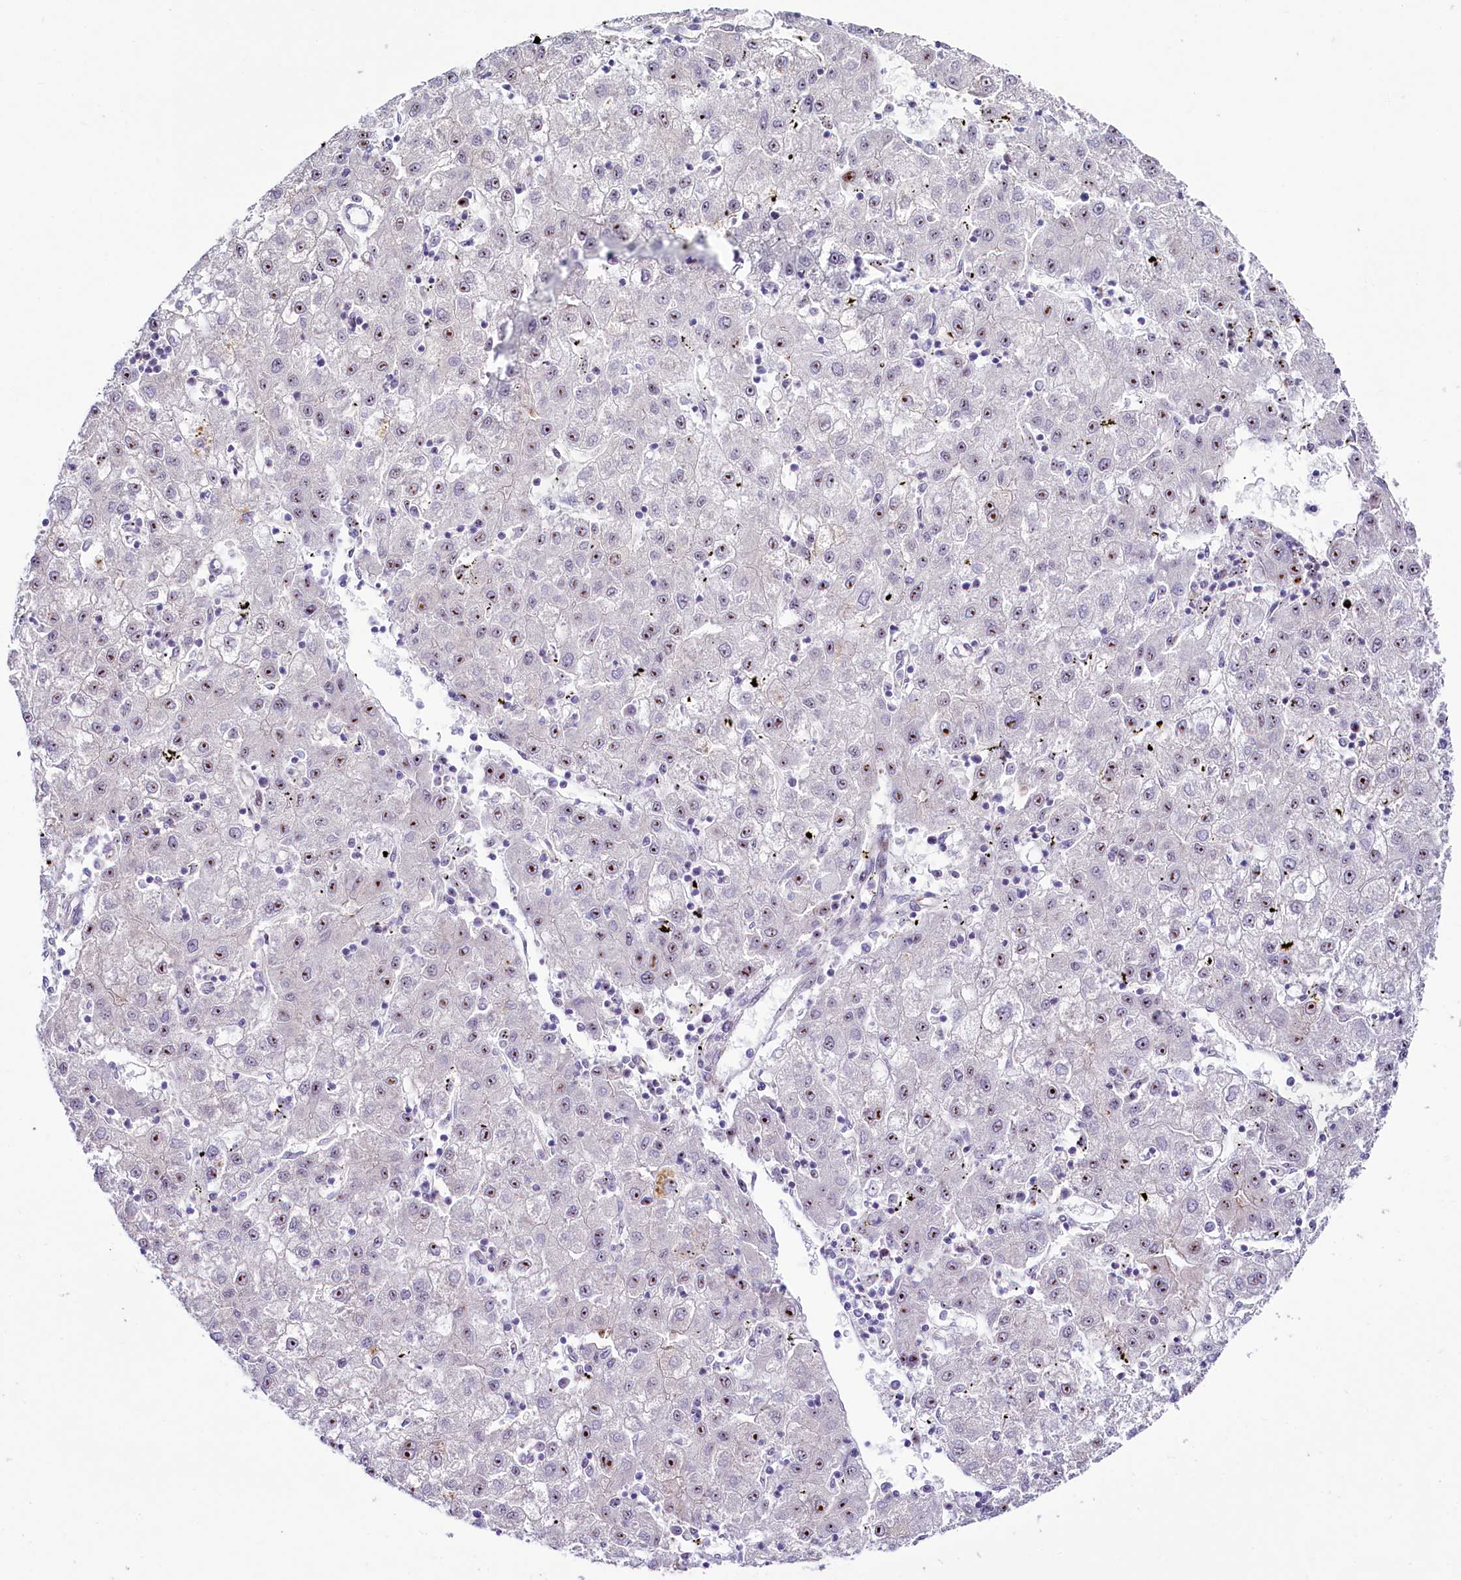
{"staining": {"intensity": "moderate", "quantity": ">75%", "location": "nuclear"}, "tissue": "liver cancer", "cell_type": "Tumor cells", "image_type": "cancer", "snomed": [{"axis": "morphology", "description": "Carcinoma, Hepatocellular, NOS"}, {"axis": "topography", "description": "Liver"}], "caption": "Immunohistochemical staining of liver cancer (hepatocellular carcinoma) exhibits medium levels of moderate nuclear staining in approximately >75% of tumor cells. The protein is shown in brown color, while the nuclei are stained blue.", "gene": "SH3TC2", "patient": {"sex": "male", "age": 72}}